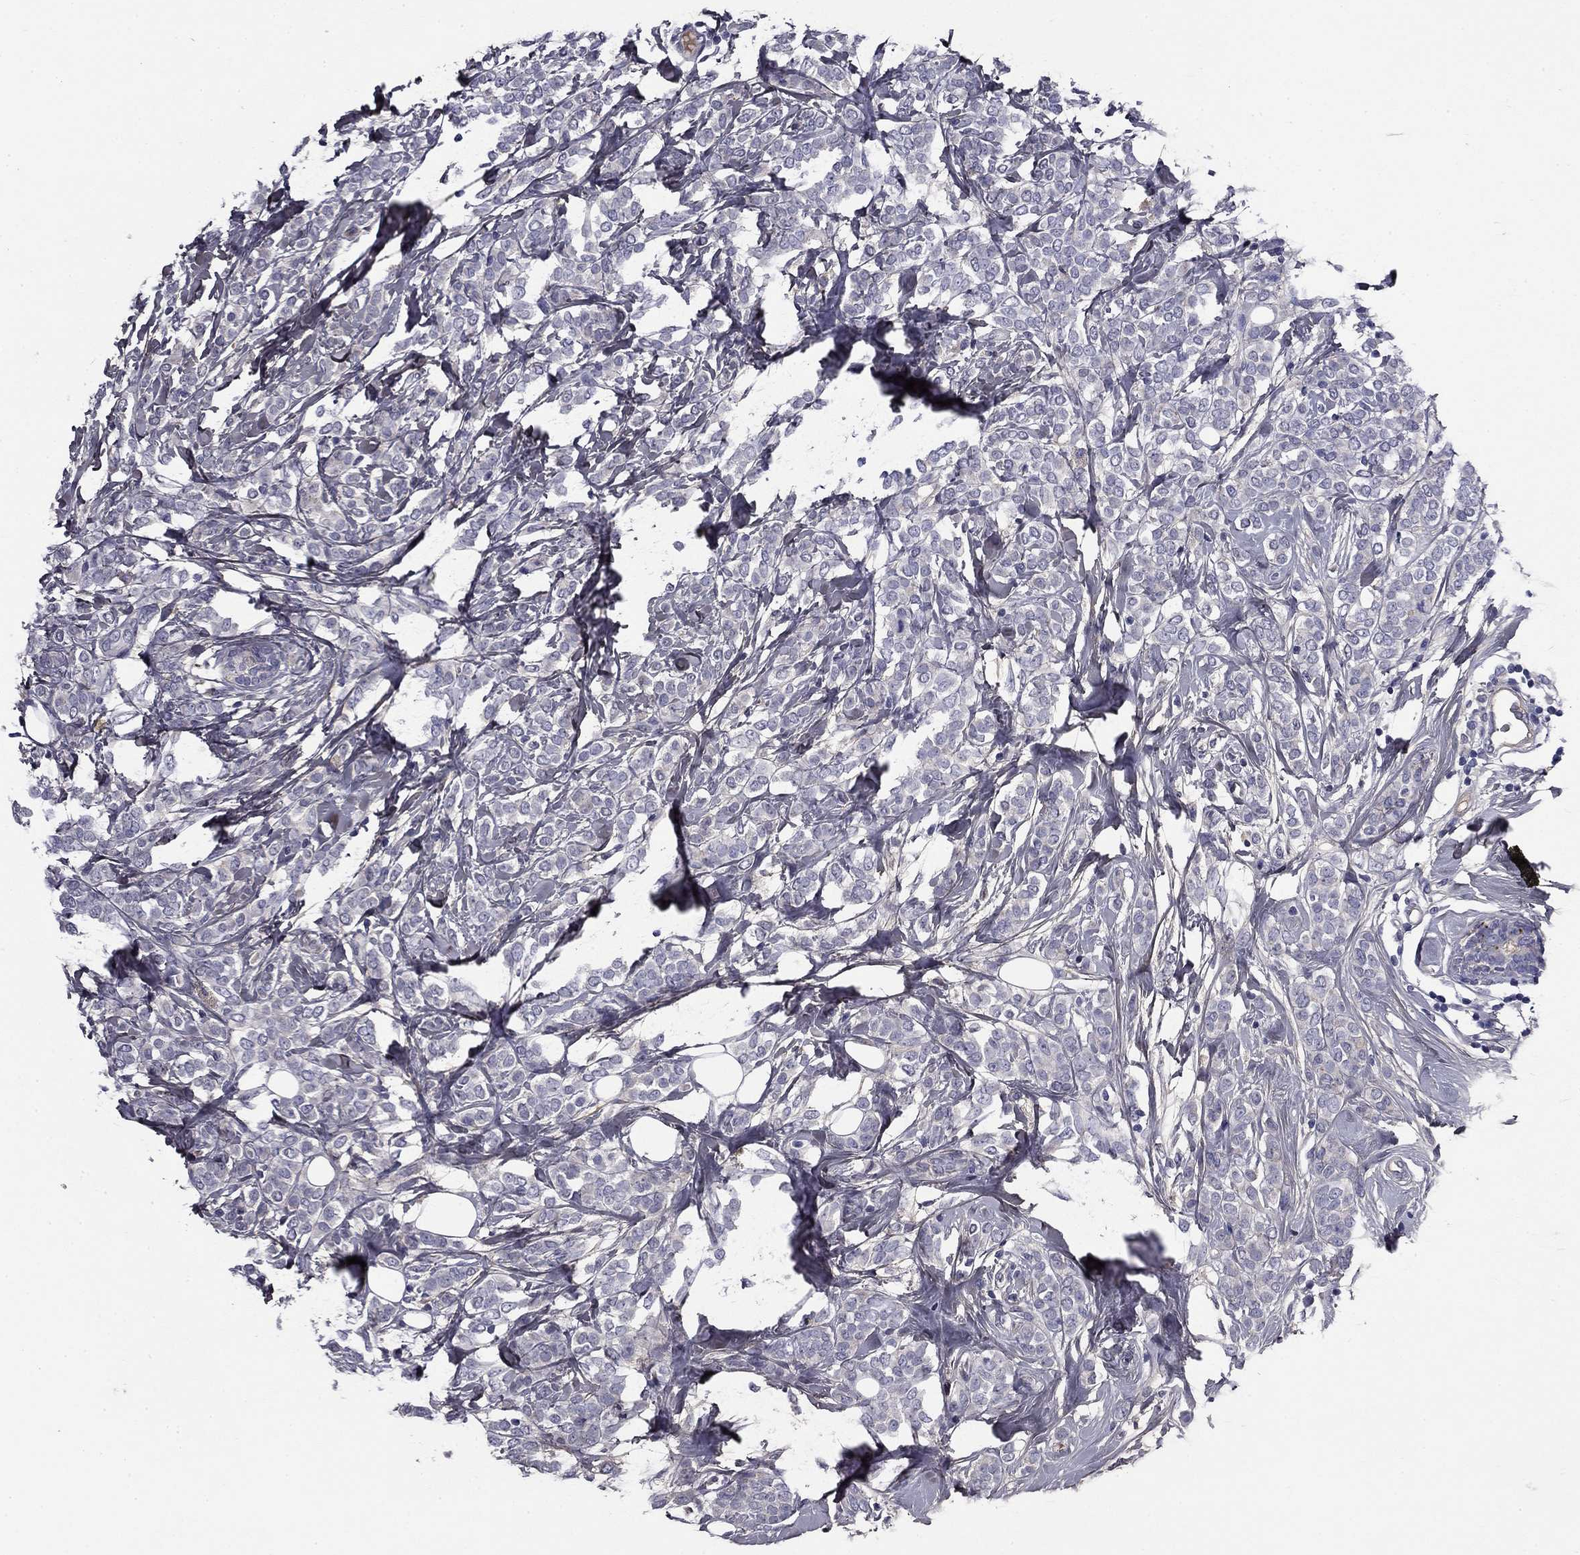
{"staining": {"intensity": "negative", "quantity": "none", "location": "none"}, "tissue": "breast cancer", "cell_type": "Tumor cells", "image_type": "cancer", "snomed": [{"axis": "morphology", "description": "Lobular carcinoma"}, {"axis": "topography", "description": "Breast"}], "caption": "Immunohistochemistry (IHC) of breast lobular carcinoma displays no staining in tumor cells.", "gene": "COL2A1", "patient": {"sex": "female", "age": 49}}